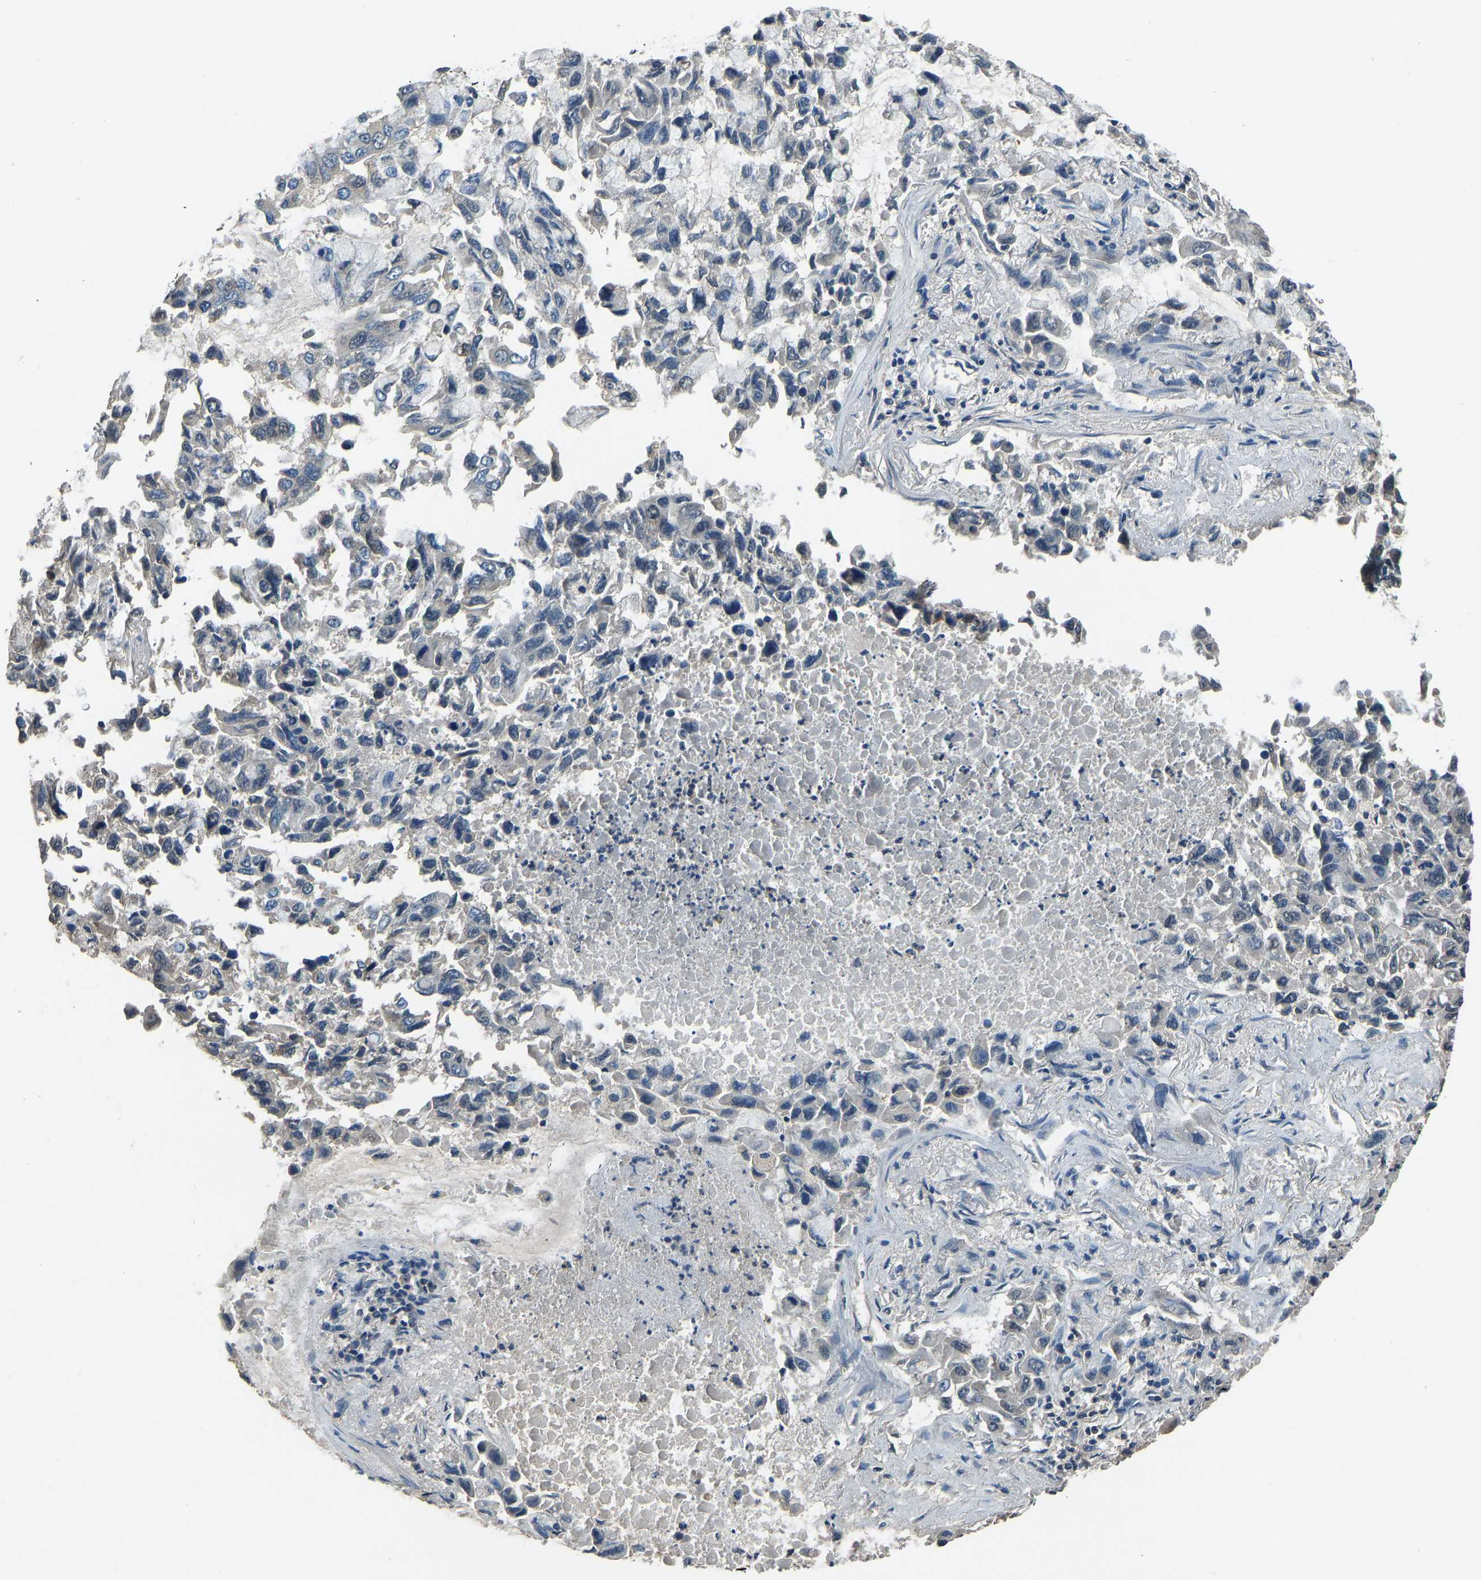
{"staining": {"intensity": "negative", "quantity": "none", "location": "none"}, "tissue": "lung cancer", "cell_type": "Tumor cells", "image_type": "cancer", "snomed": [{"axis": "morphology", "description": "Adenocarcinoma, NOS"}, {"axis": "topography", "description": "Lung"}], "caption": "A histopathology image of human lung cancer is negative for staining in tumor cells.", "gene": "TOX4", "patient": {"sex": "male", "age": 64}}